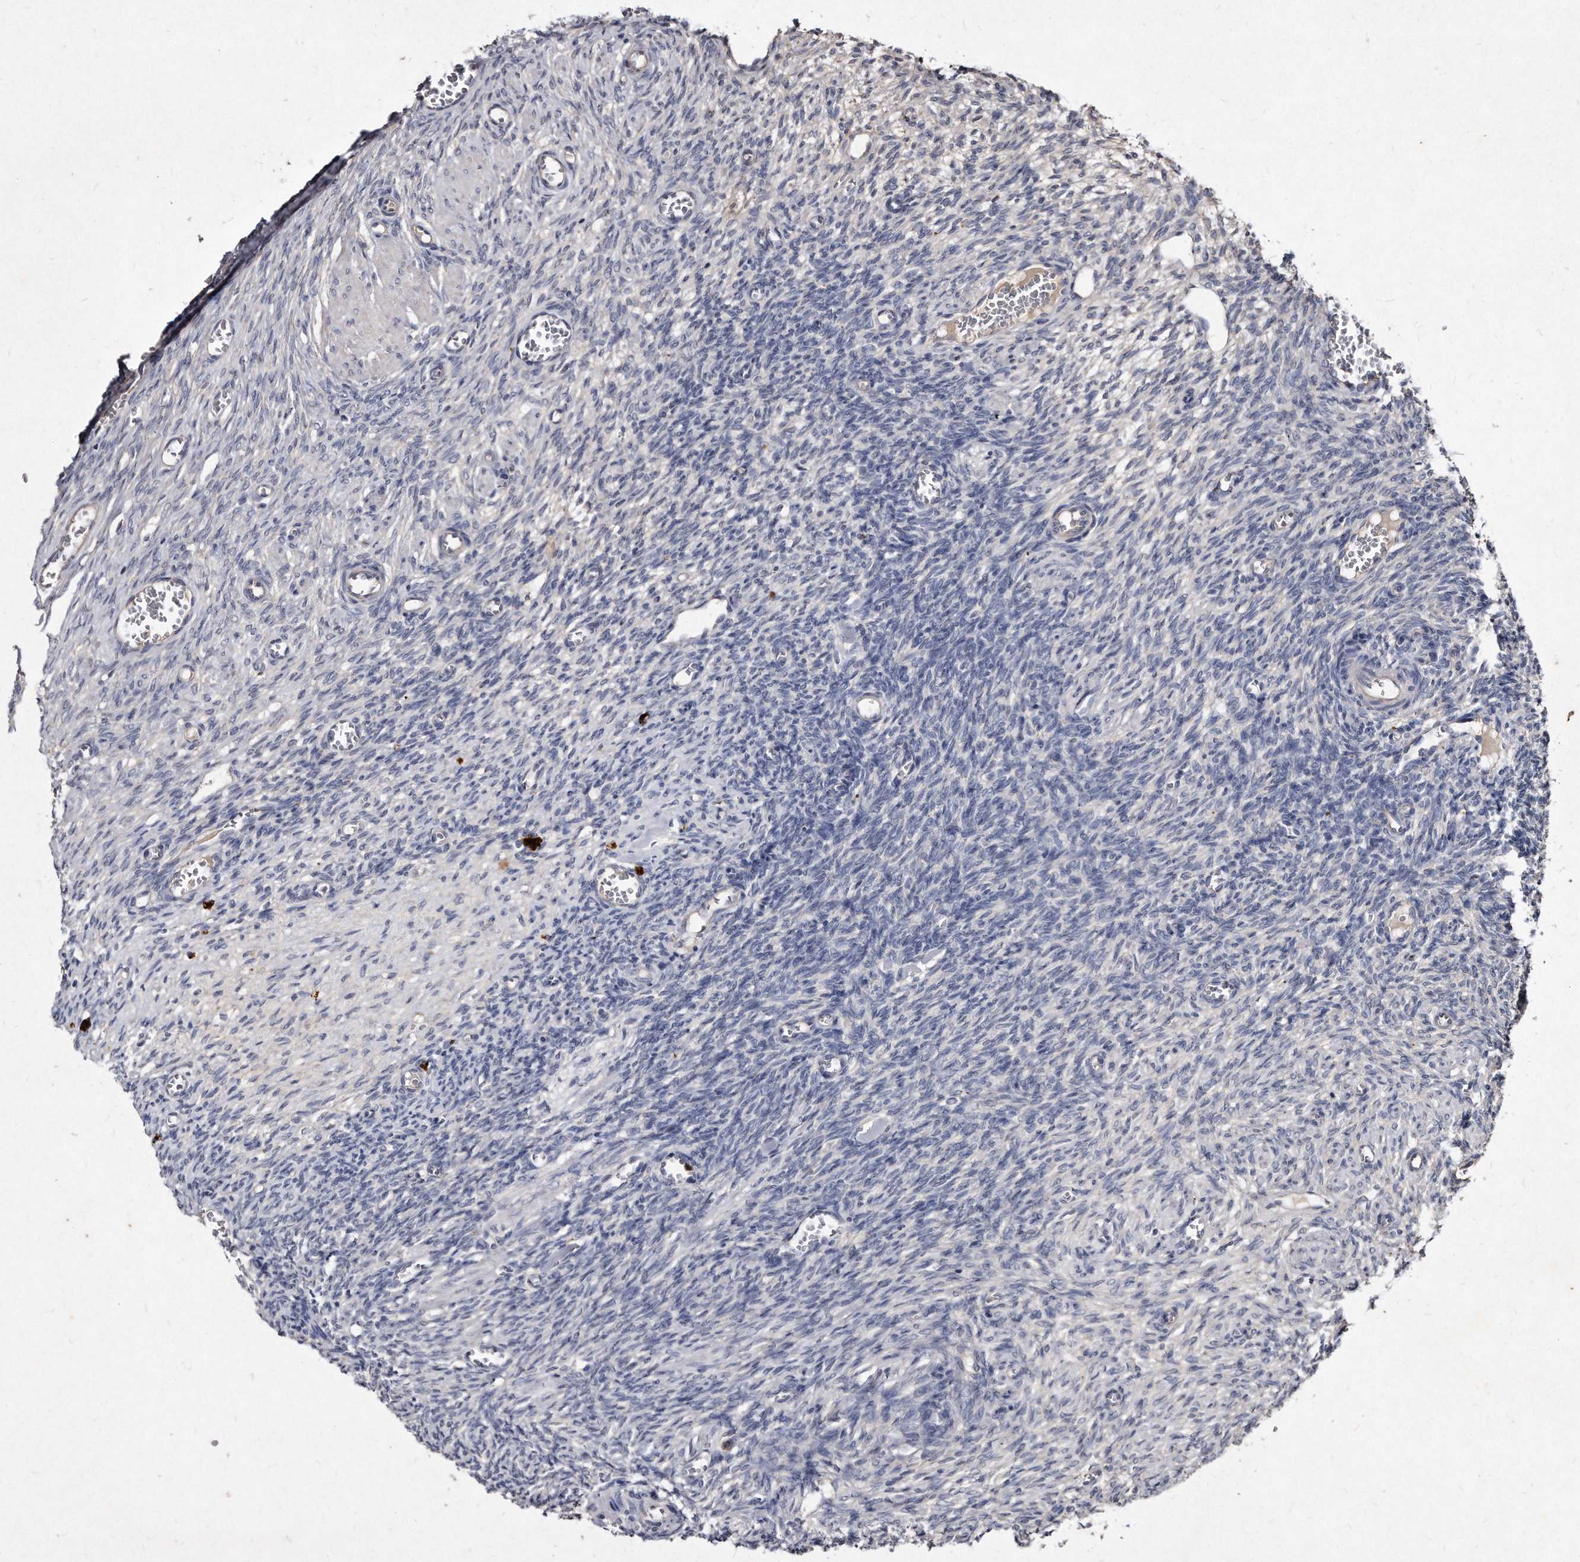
{"staining": {"intensity": "weak", "quantity": "<25%", "location": "cytoplasmic/membranous"}, "tissue": "ovary", "cell_type": "Follicle cells", "image_type": "normal", "snomed": [{"axis": "morphology", "description": "Normal tissue, NOS"}, {"axis": "topography", "description": "Ovary"}], "caption": "Immunohistochemistry histopathology image of benign human ovary stained for a protein (brown), which shows no staining in follicle cells. The staining was performed using DAB to visualize the protein expression in brown, while the nuclei were stained in blue with hematoxylin (Magnification: 20x).", "gene": "KLHDC3", "patient": {"sex": "female", "age": 27}}